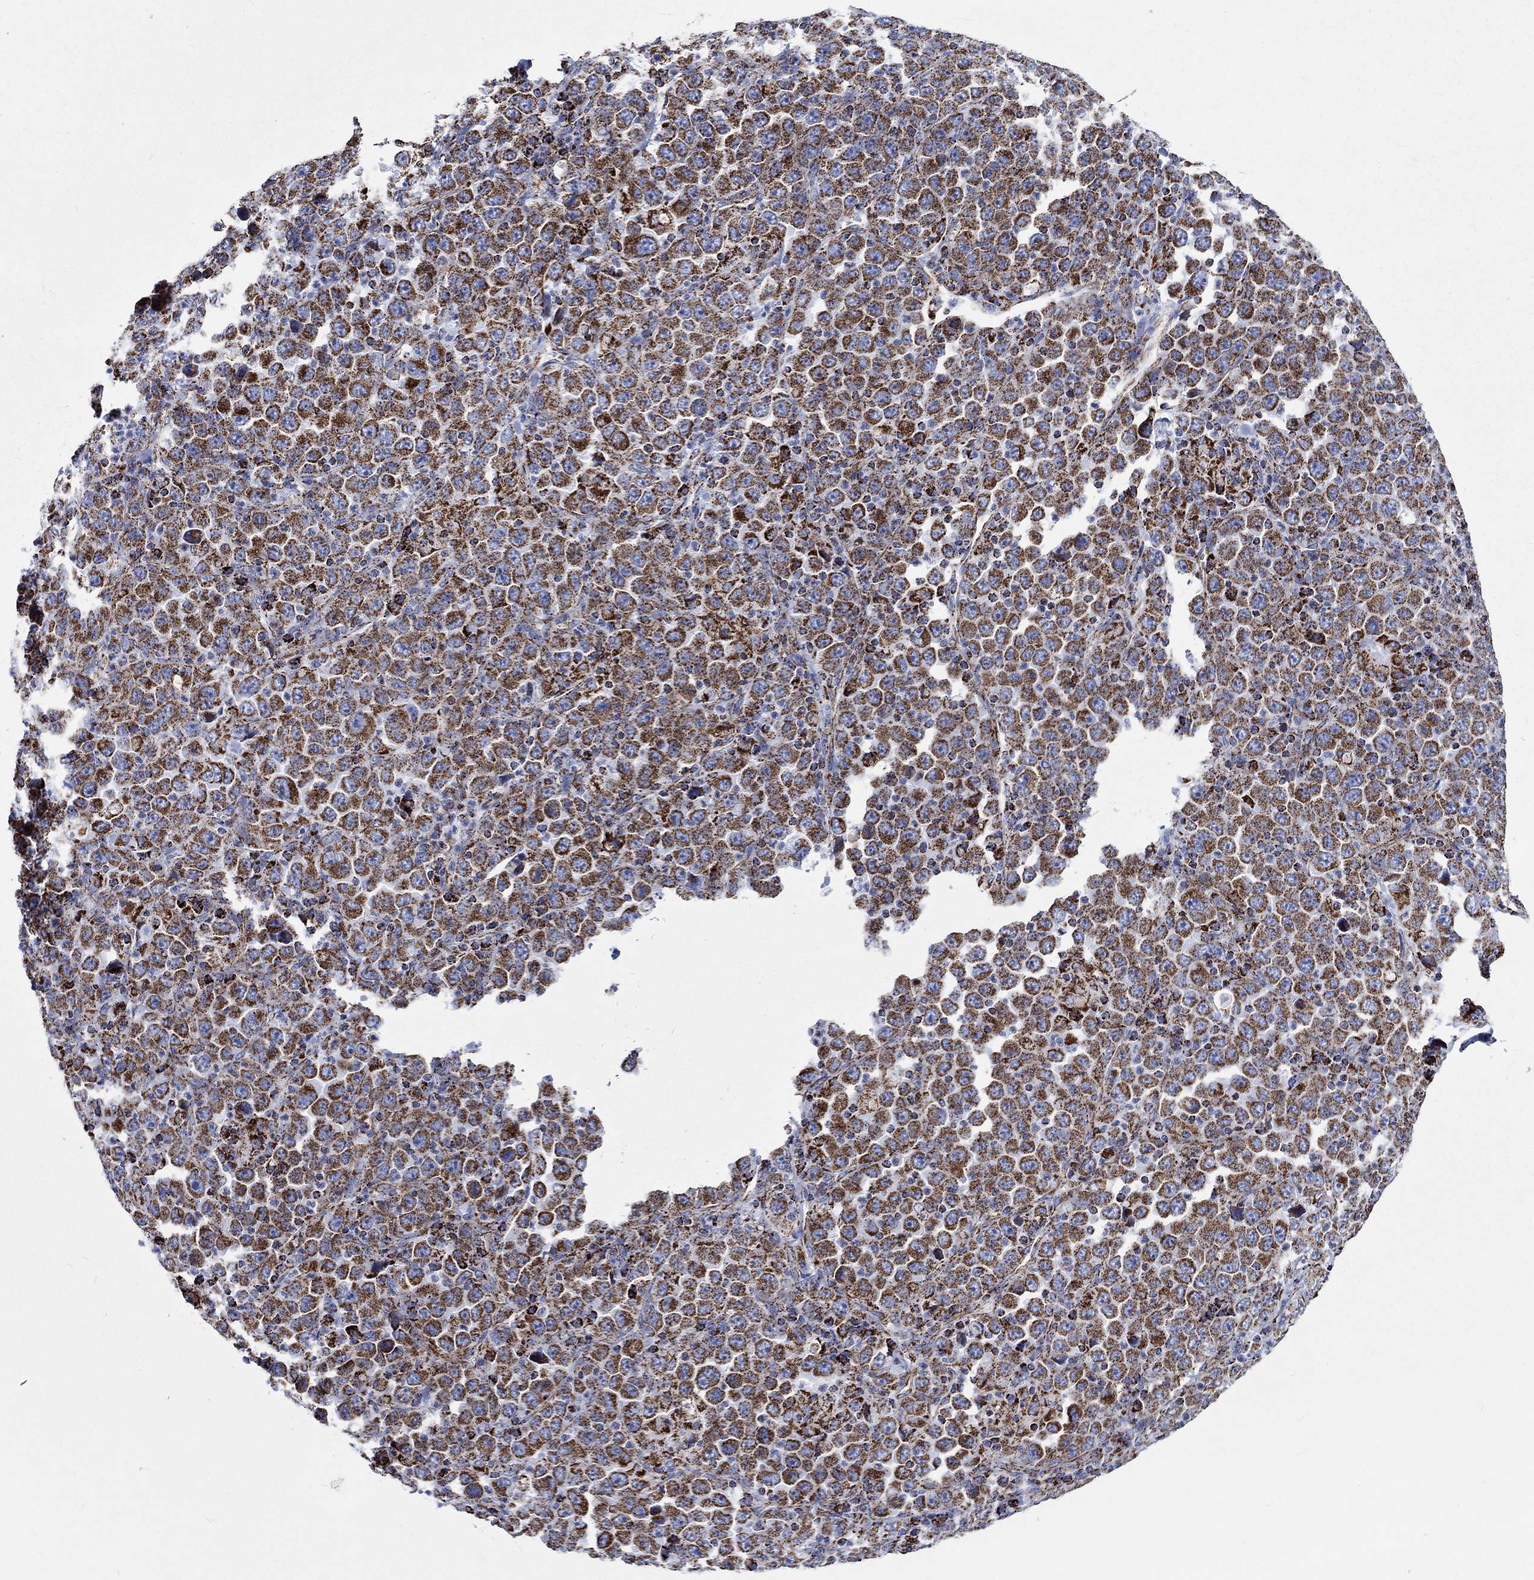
{"staining": {"intensity": "strong", "quantity": ">75%", "location": "cytoplasmic/membranous"}, "tissue": "stomach cancer", "cell_type": "Tumor cells", "image_type": "cancer", "snomed": [{"axis": "morphology", "description": "Normal tissue, NOS"}, {"axis": "morphology", "description": "Adenocarcinoma, NOS"}, {"axis": "topography", "description": "Stomach, upper"}, {"axis": "topography", "description": "Stomach"}], "caption": "Adenocarcinoma (stomach) was stained to show a protein in brown. There is high levels of strong cytoplasmic/membranous expression in approximately >75% of tumor cells. (Stains: DAB (3,3'-diaminobenzidine) in brown, nuclei in blue, Microscopy: brightfield microscopy at high magnification).", "gene": "RCE1", "patient": {"sex": "male", "age": 59}}